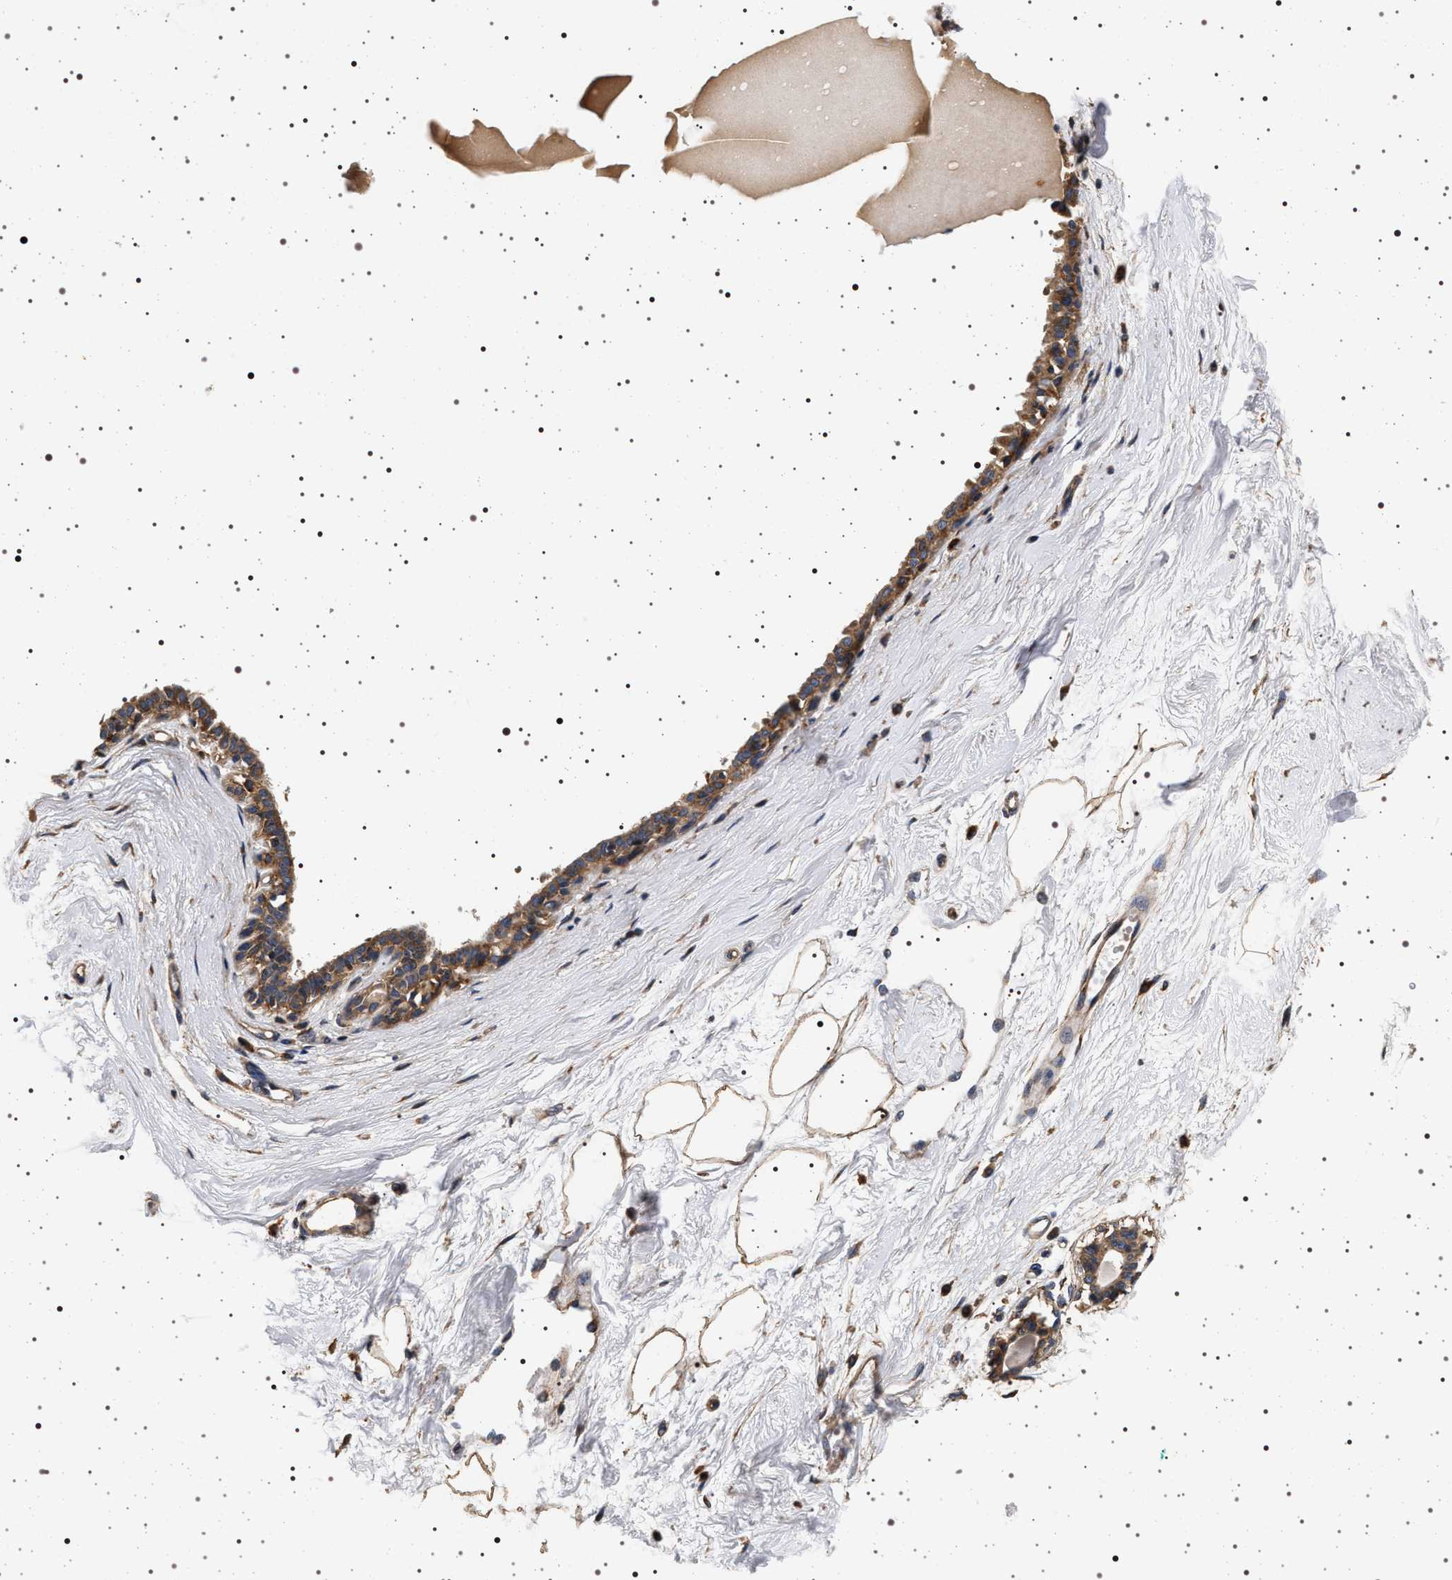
{"staining": {"intensity": "moderate", "quantity": ">75%", "location": "cytoplasmic/membranous"}, "tissue": "breast", "cell_type": "Adipocytes", "image_type": "normal", "snomed": [{"axis": "morphology", "description": "Normal tissue, NOS"}, {"axis": "topography", "description": "Breast"}], "caption": "This is an image of immunohistochemistry staining of benign breast, which shows moderate expression in the cytoplasmic/membranous of adipocytes.", "gene": "DCBLD2", "patient": {"sex": "female", "age": 45}}